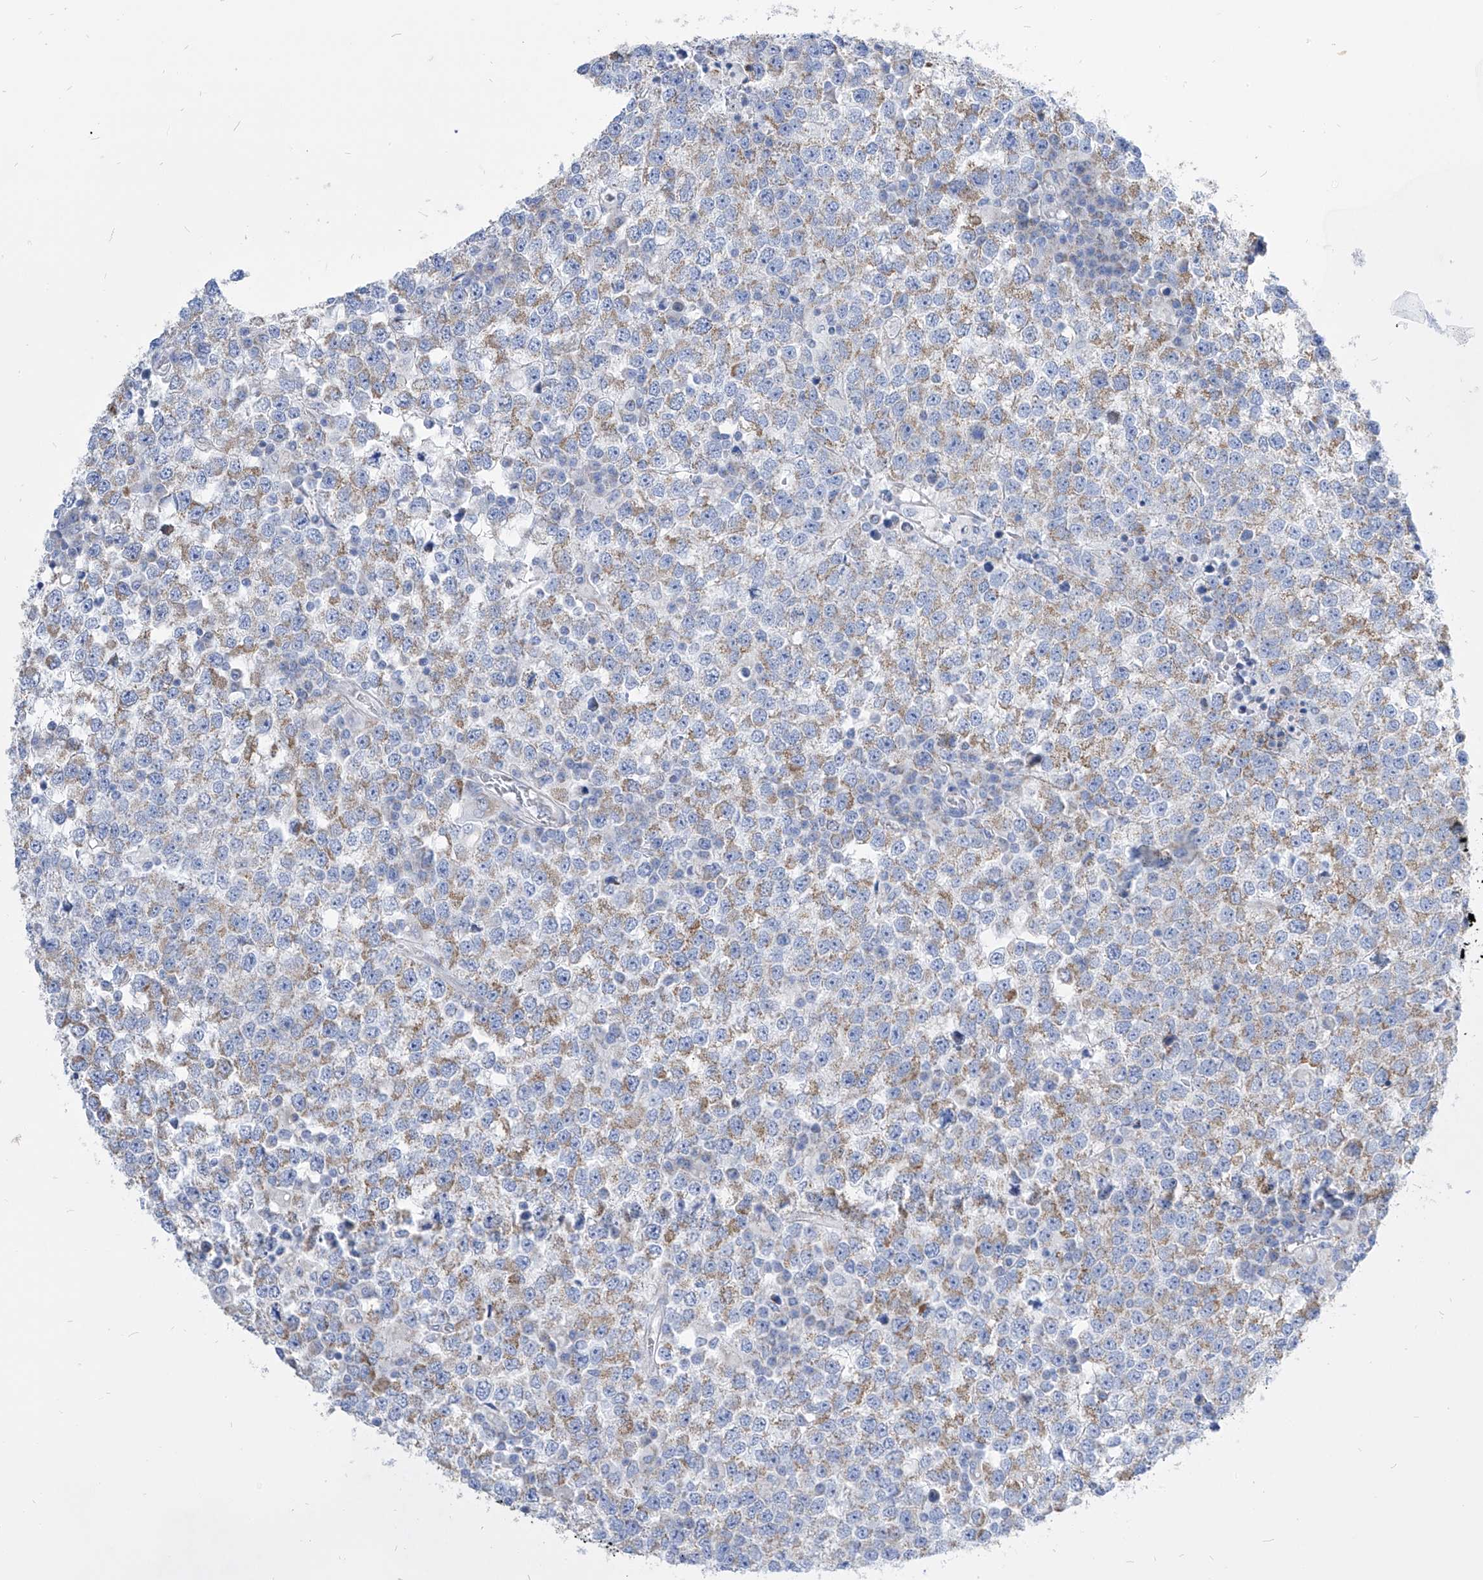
{"staining": {"intensity": "weak", "quantity": "25%-75%", "location": "cytoplasmic/membranous"}, "tissue": "testis cancer", "cell_type": "Tumor cells", "image_type": "cancer", "snomed": [{"axis": "morphology", "description": "Seminoma, NOS"}, {"axis": "topography", "description": "Testis"}], "caption": "Tumor cells exhibit low levels of weak cytoplasmic/membranous positivity in approximately 25%-75% of cells in human testis cancer.", "gene": "COQ3", "patient": {"sex": "male", "age": 65}}